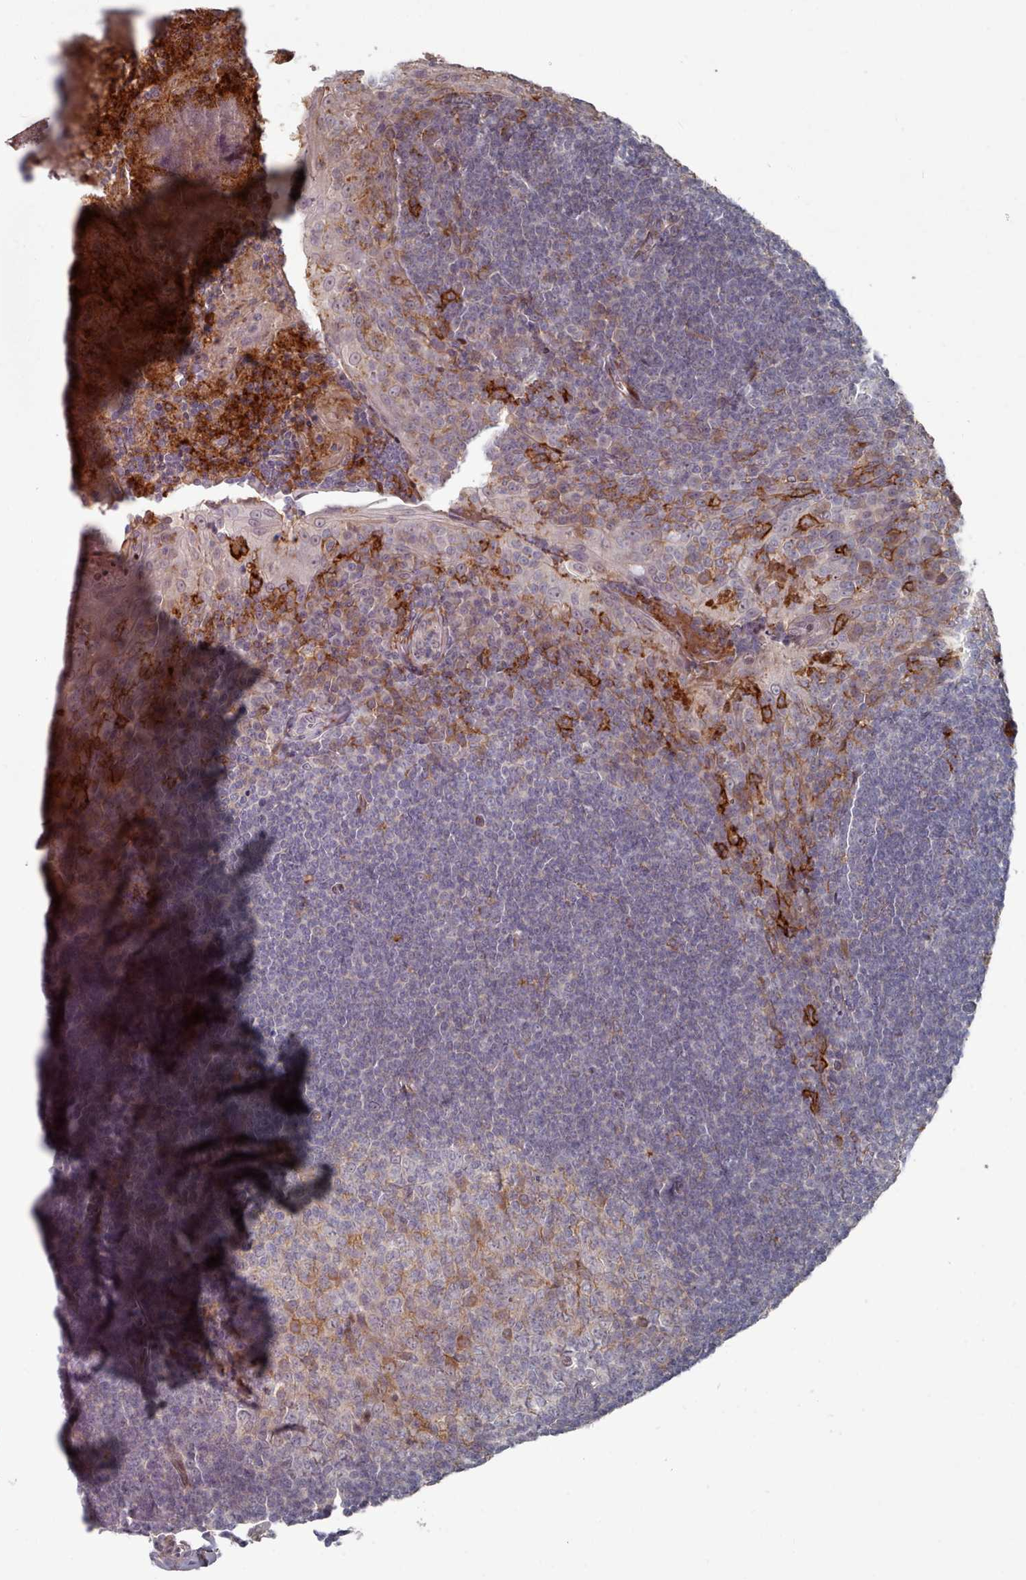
{"staining": {"intensity": "weak", "quantity": "<25%", "location": "cytoplasmic/membranous"}, "tissue": "tonsil", "cell_type": "Germinal center cells", "image_type": "normal", "snomed": [{"axis": "morphology", "description": "Normal tissue, NOS"}, {"axis": "topography", "description": "Tonsil"}], "caption": "Immunohistochemistry (IHC) of benign tonsil demonstrates no expression in germinal center cells.", "gene": "COL8A2", "patient": {"sex": "male", "age": 27}}